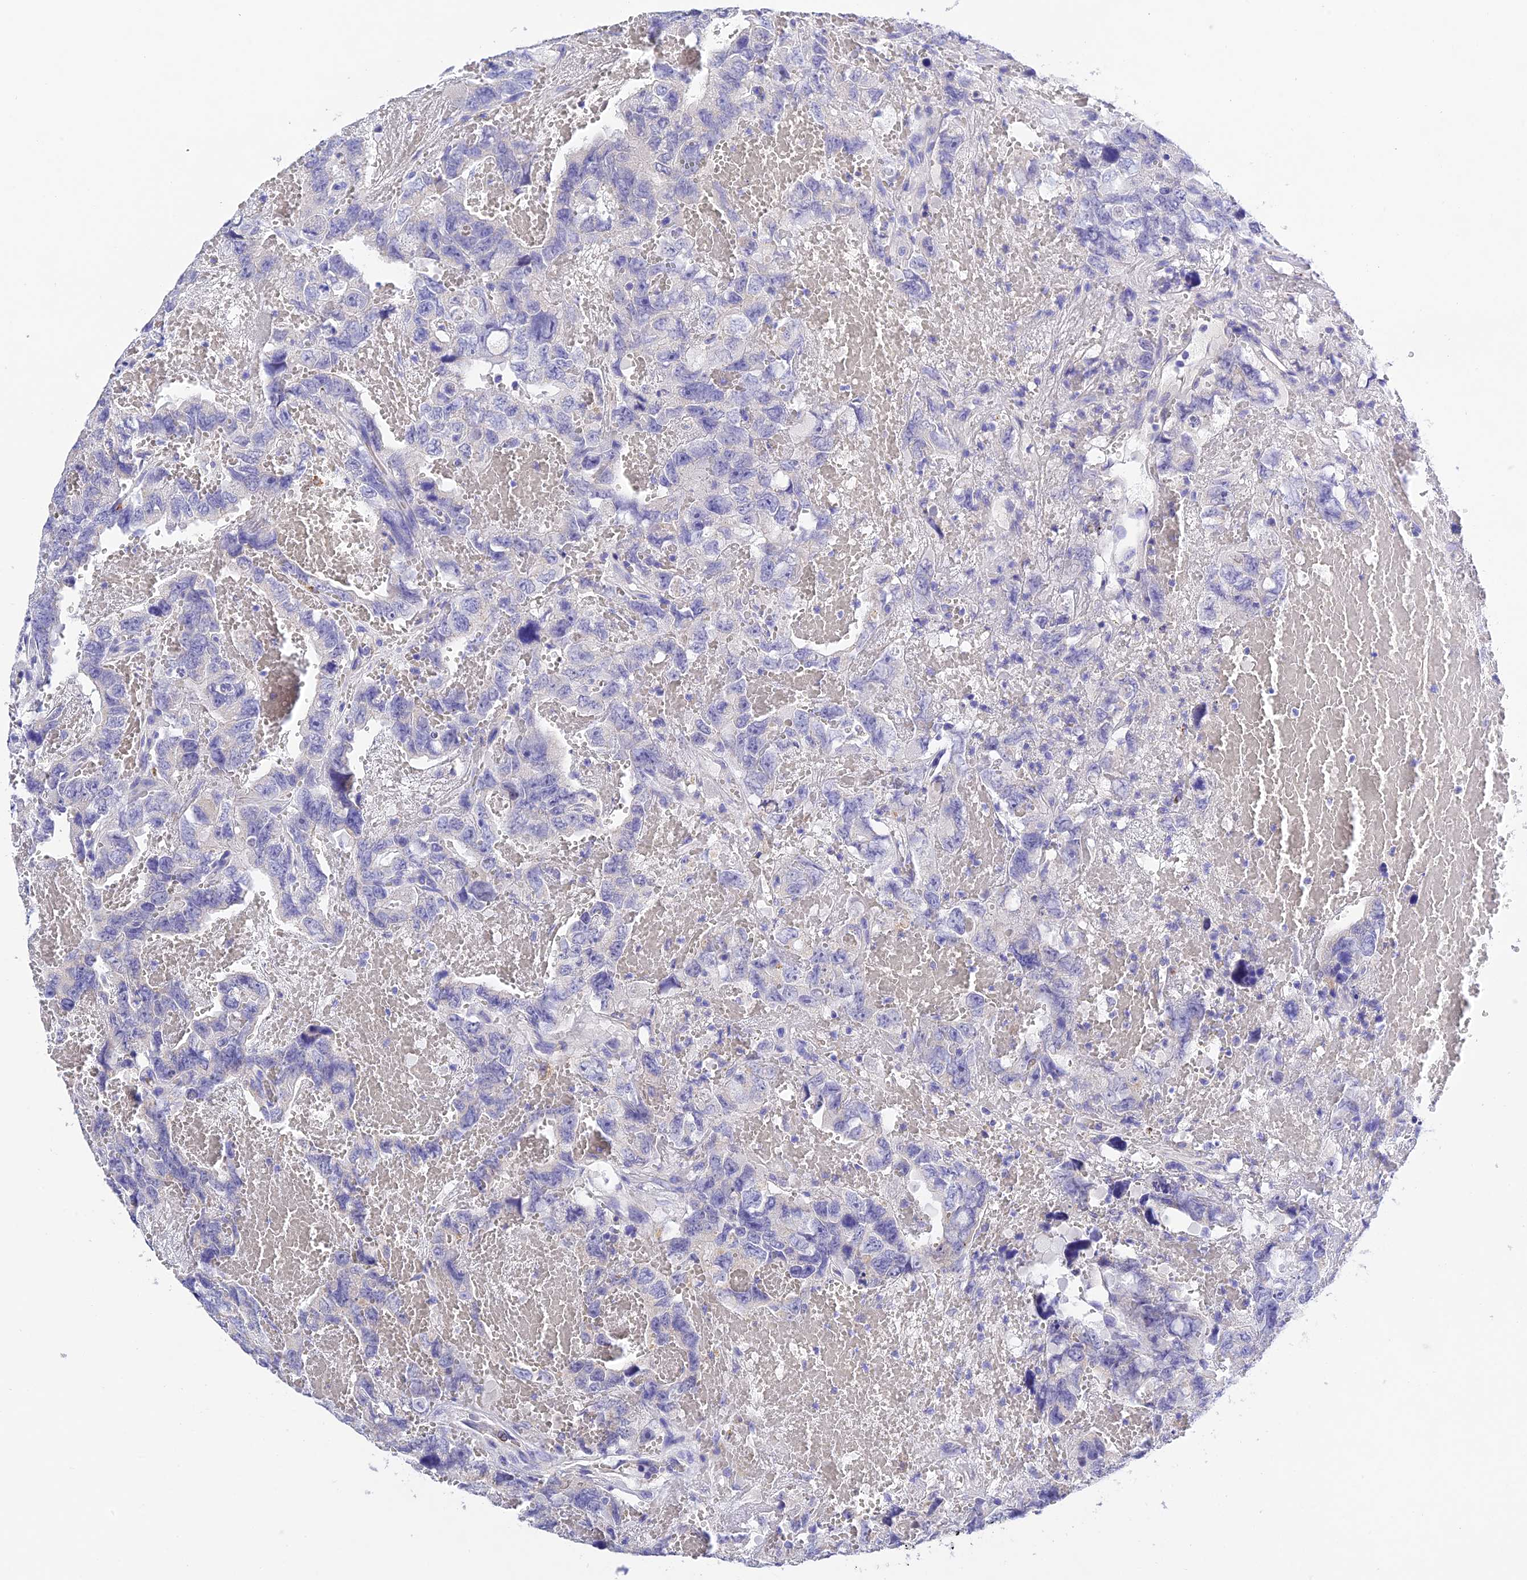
{"staining": {"intensity": "negative", "quantity": "none", "location": "none"}, "tissue": "testis cancer", "cell_type": "Tumor cells", "image_type": "cancer", "snomed": [{"axis": "morphology", "description": "Carcinoma, Embryonal, NOS"}, {"axis": "topography", "description": "Testis"}], "caption": "Human embryonal carcinoma (testis) stained for a protein using IHC displays no staining in tumor cells.", "gene": "MS4A5", "patient": {"sex": "male", "age": 45}}